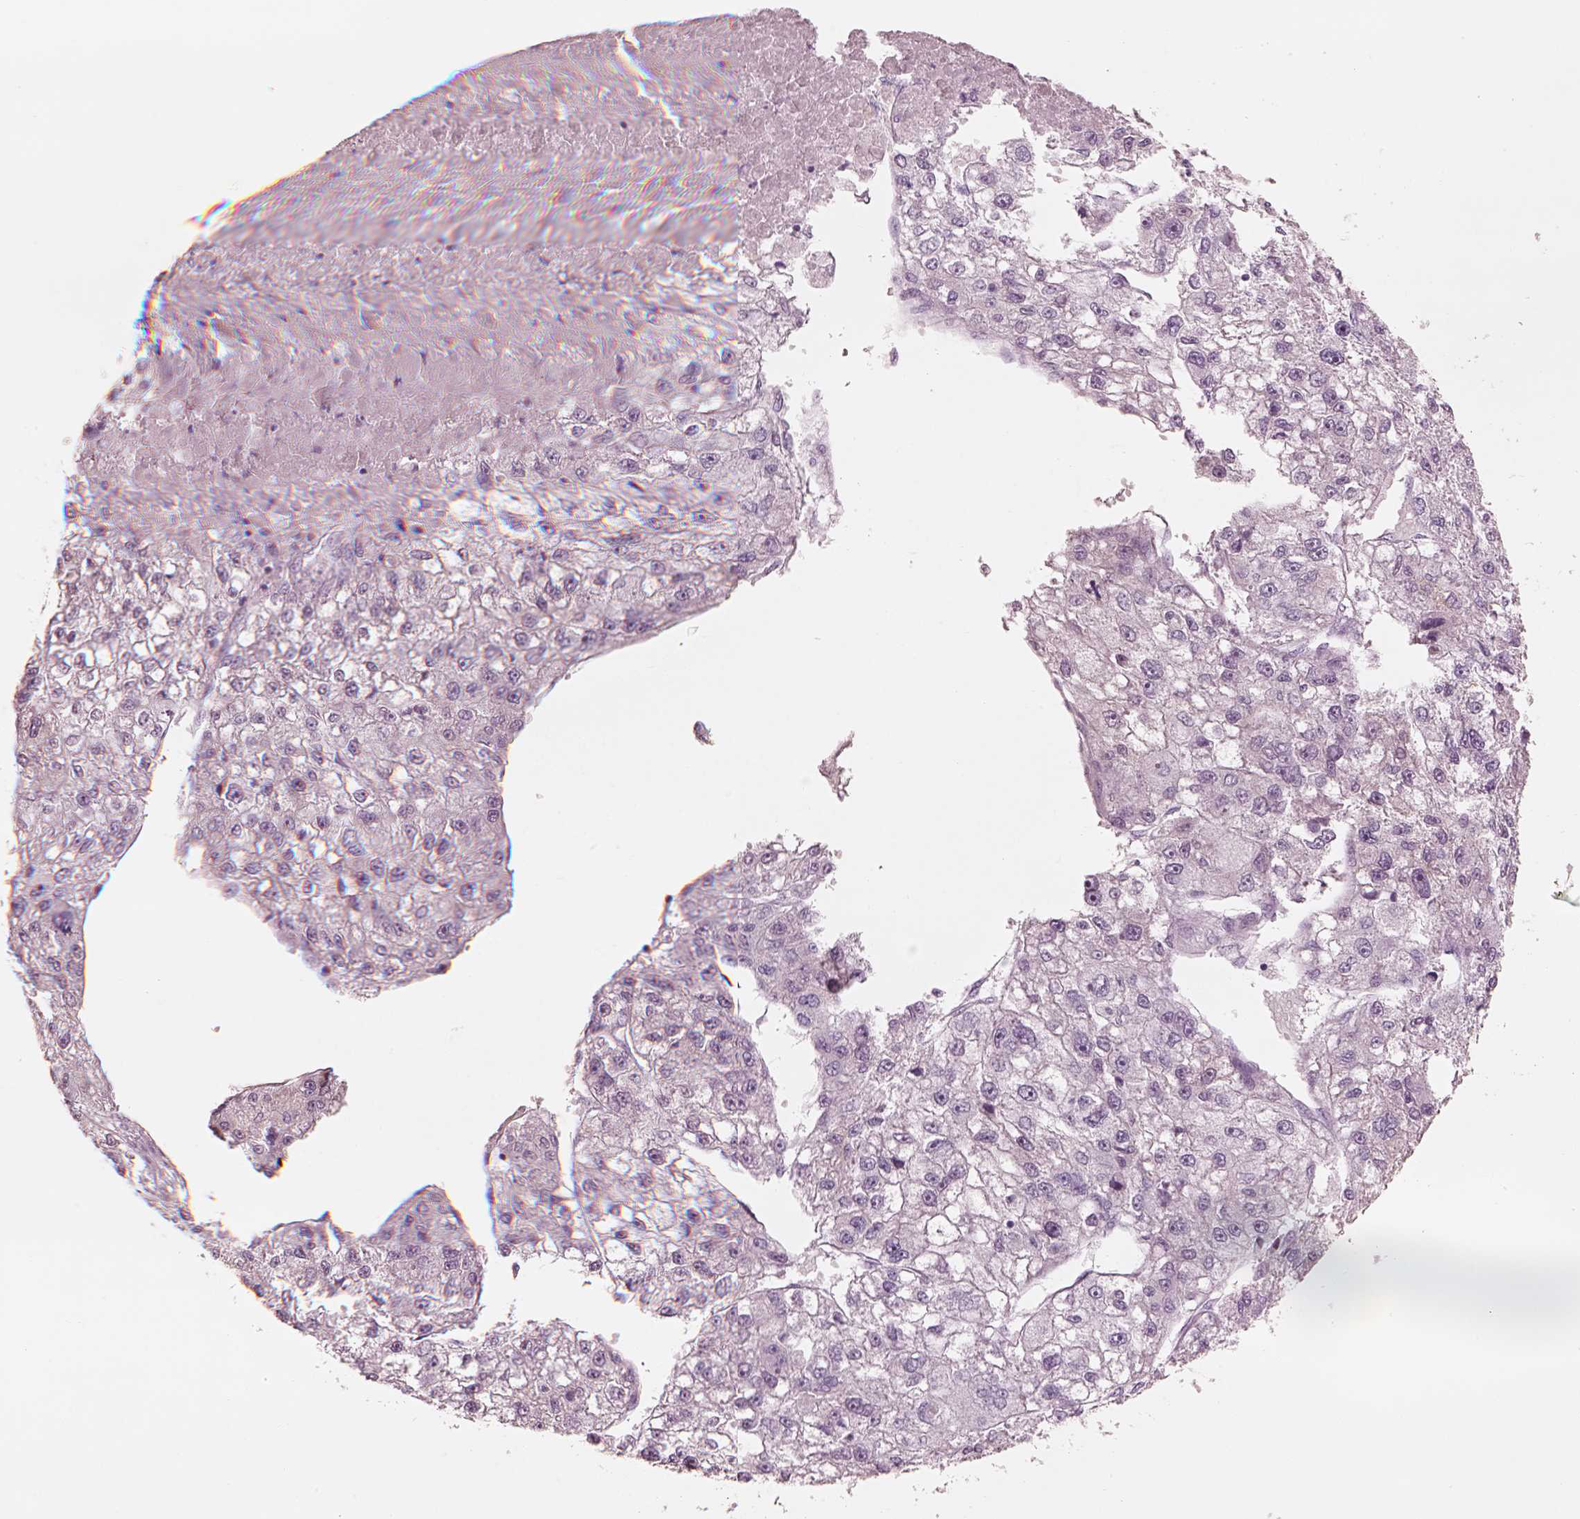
{"staining": {"intensity": "negative", "quantity": "none", "location": "none"}, "tissue": "liver cancer", "cell_type": "Tumor cells", "image_type": "cancer", "snomed": [{"axis": "morphology", "description": "Carcinoma, Hepatocellular, NOS"}, {"axis": "topography", "description": "Liver"}], "caption": "Liver cancer (hepatocellular carcinoma) was stained to show a protein in brown. There is no significant staining in tumor cells.", "gene": "PON3", "patient": {"sex": "male", "age": 56}}